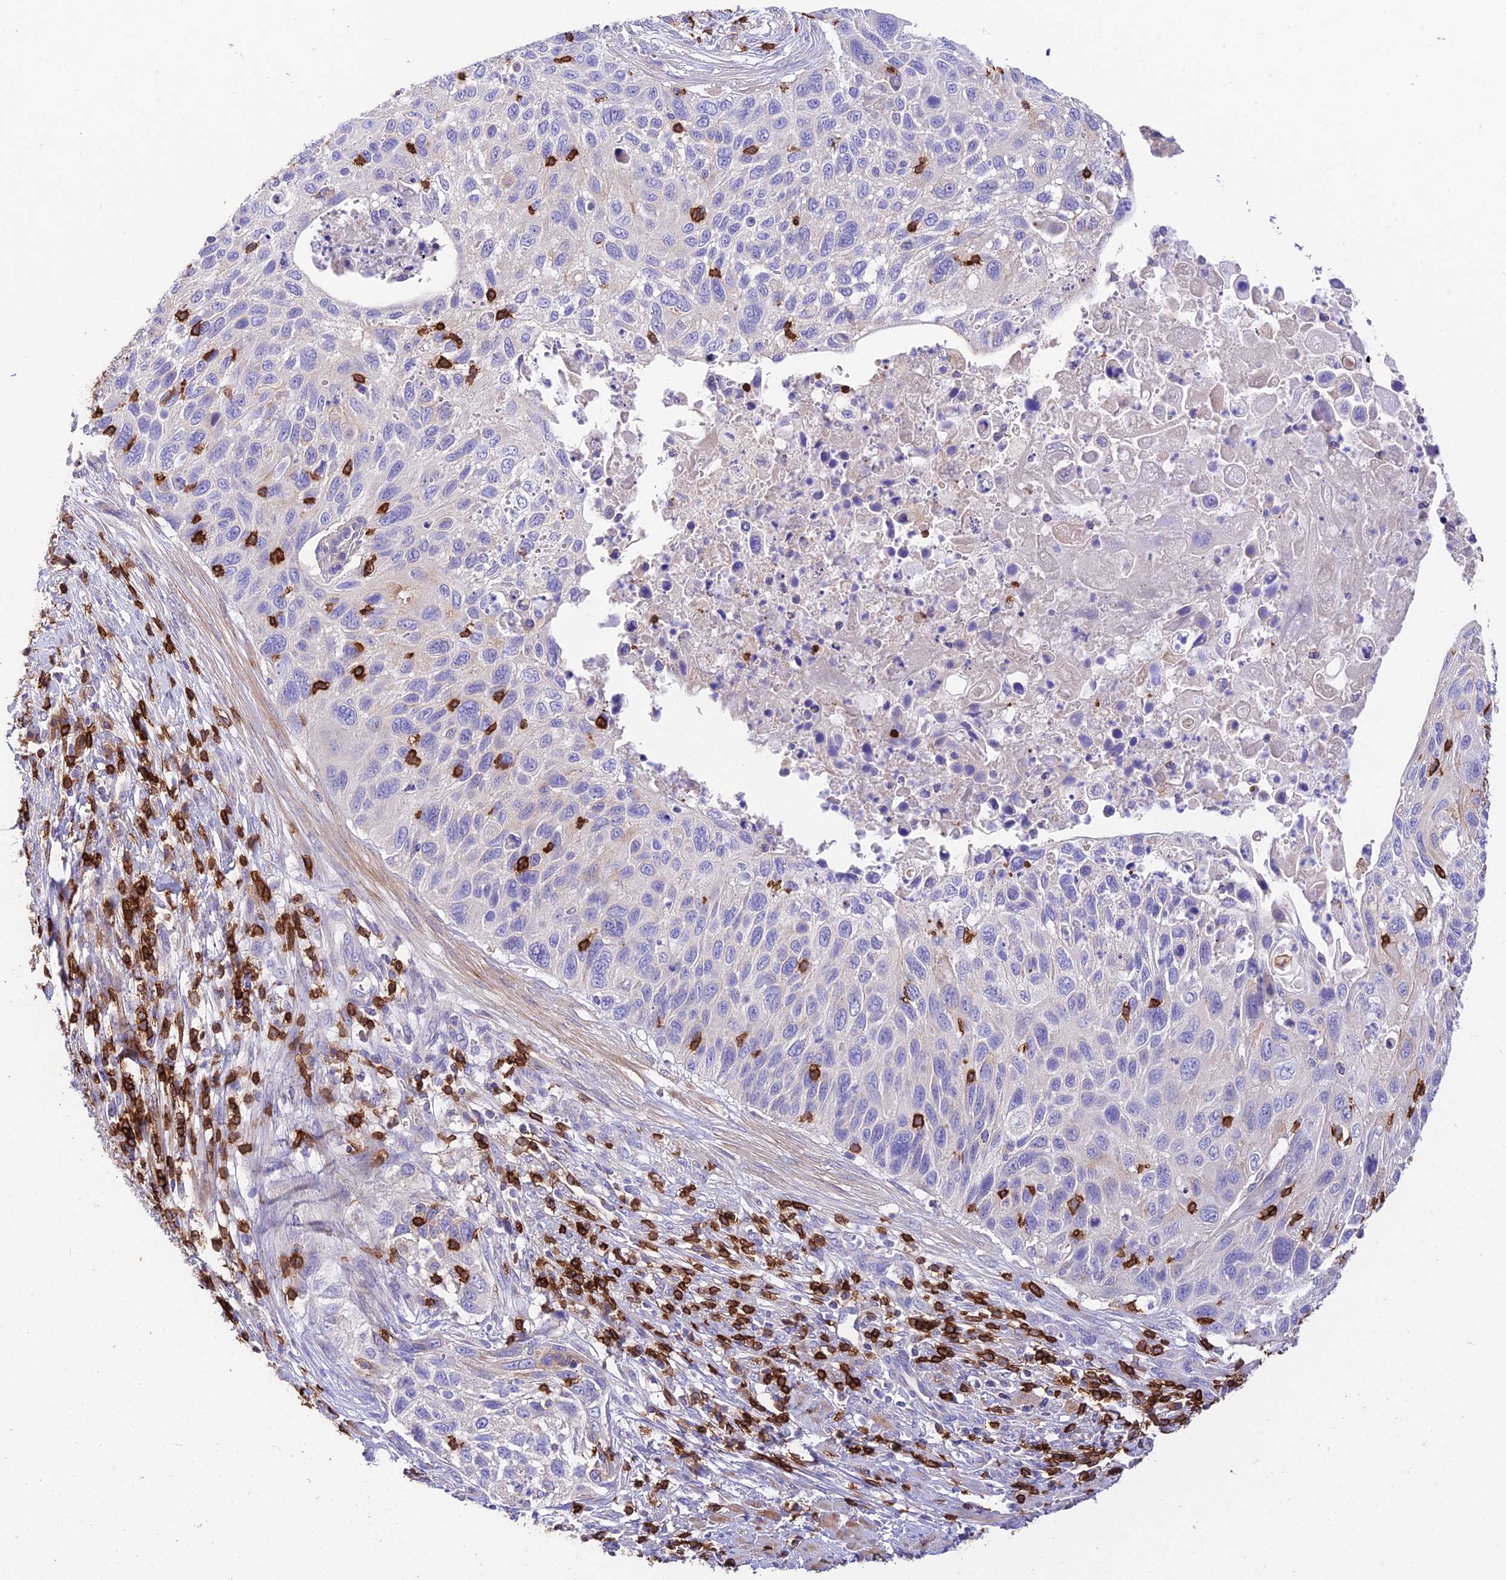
{"staining": {"intensity": "negative", "quantity": "none", "location": "none"}, "tissue": "cervical cancer", "cell_type": "Tumor cells", "image_type": "cancer", "snomed": [{"axis": "morphology", "description": "Squamous cell carcinoma, NOS"}, {"axis": "topography", "description": "Cervix"}], "caption": "Cervical cancer (squamous cell carcinoma) stained for a protein using immunohistochemistry (IHC) reveals no positivity tumor cells.", "gene": "PTPRCAP", "patient": {"sex": "female", "age": 70}}